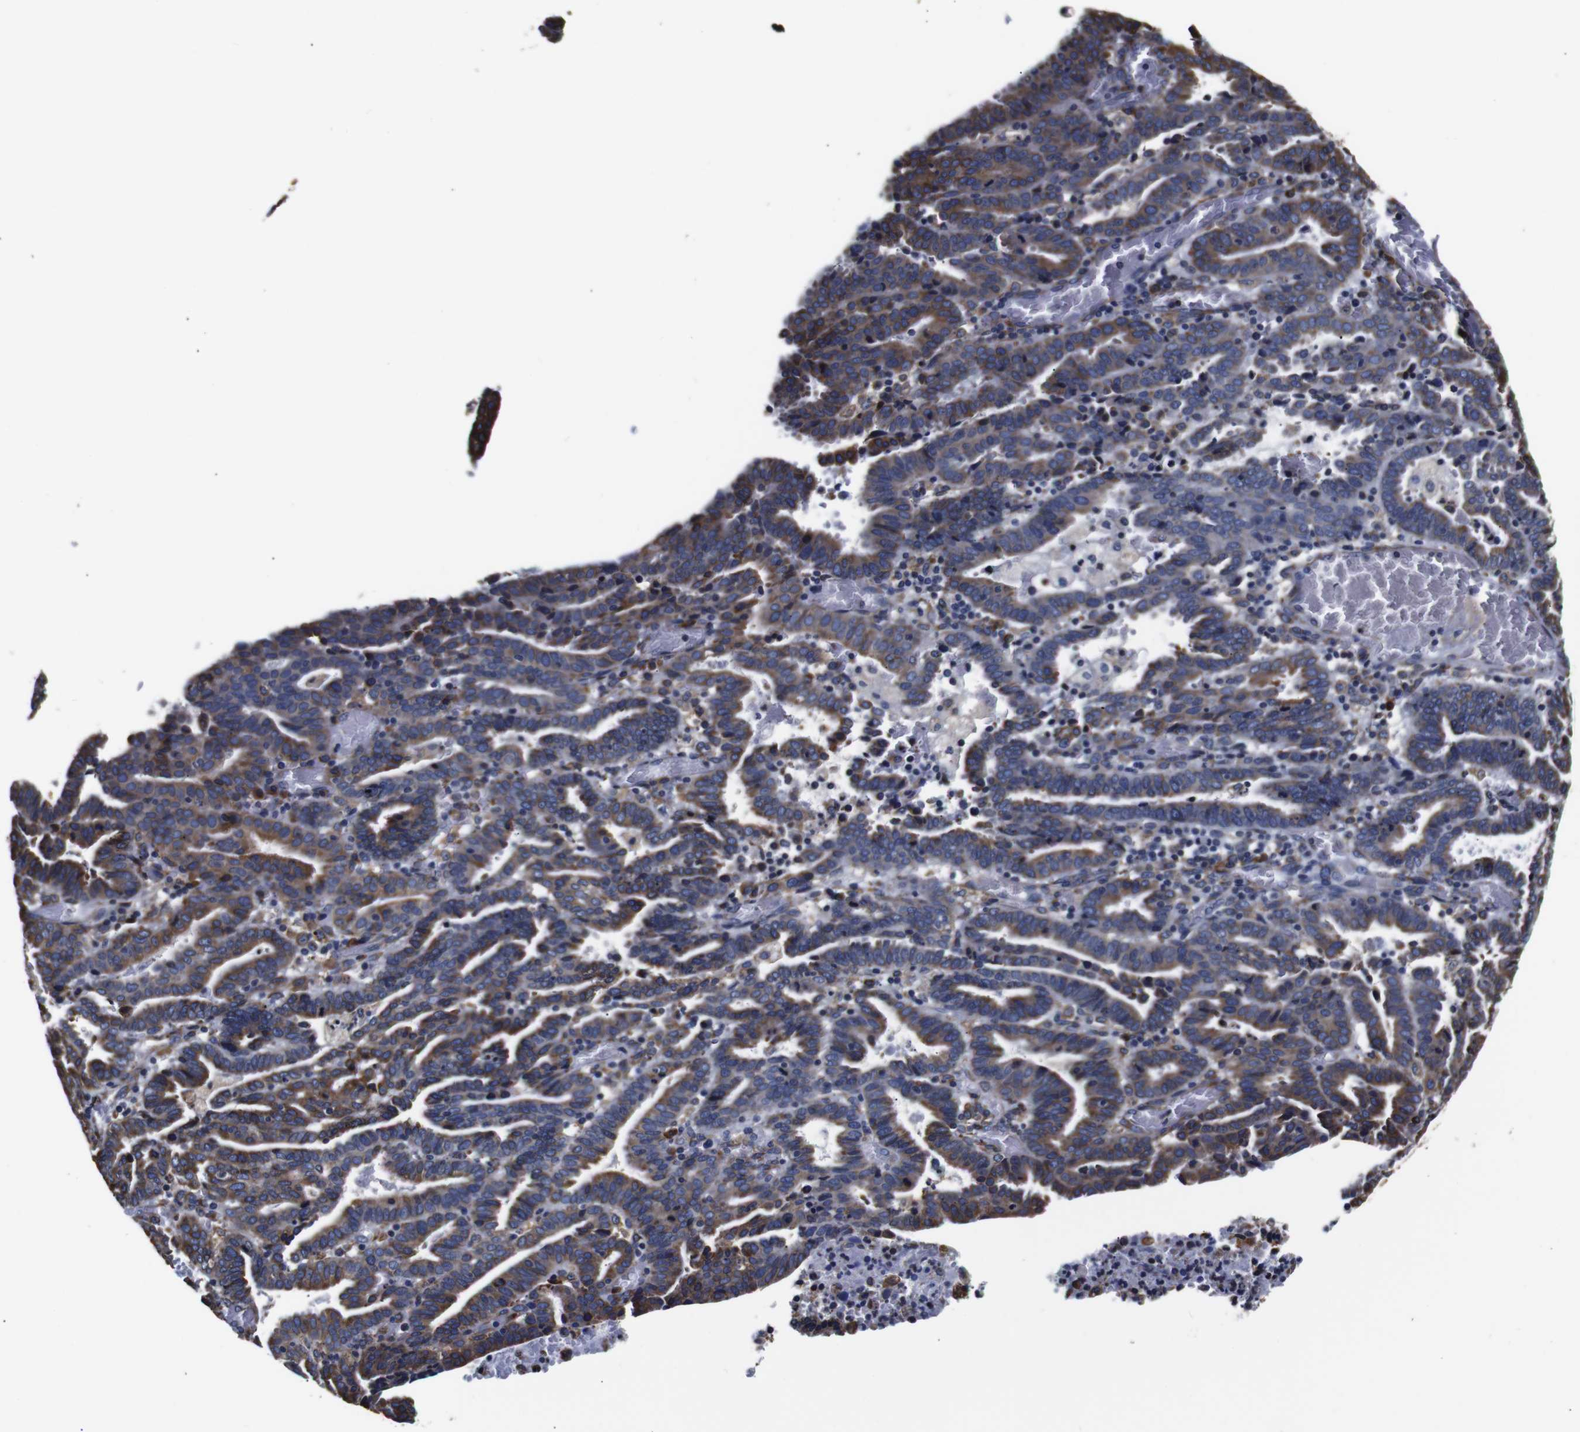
{"staining": {"intensity": "moderate", "quantity": "25%-75%", "location": "cytoplasmic/membranous"}, "tissue": "endometrial cancer", "cell_type": "Tumor cells", "image_type": "cancer", "snomed": [{"axis": "morphology", "description": "Adenocarcinoma, NOS"}, {"axis": "topography", "description": "Uterus"}], "caption": "Immunohistochemistry (IHC) (DAB (3,3'-diaminobenzidine)) staining of human endometrial adenocarcinoma displays moderate cytoplasmic/membranous protein positivity in approximately 25%-75% of tumor cells.", "gene": "PPIB", "patient": {"sex": "female", "age": 83}}